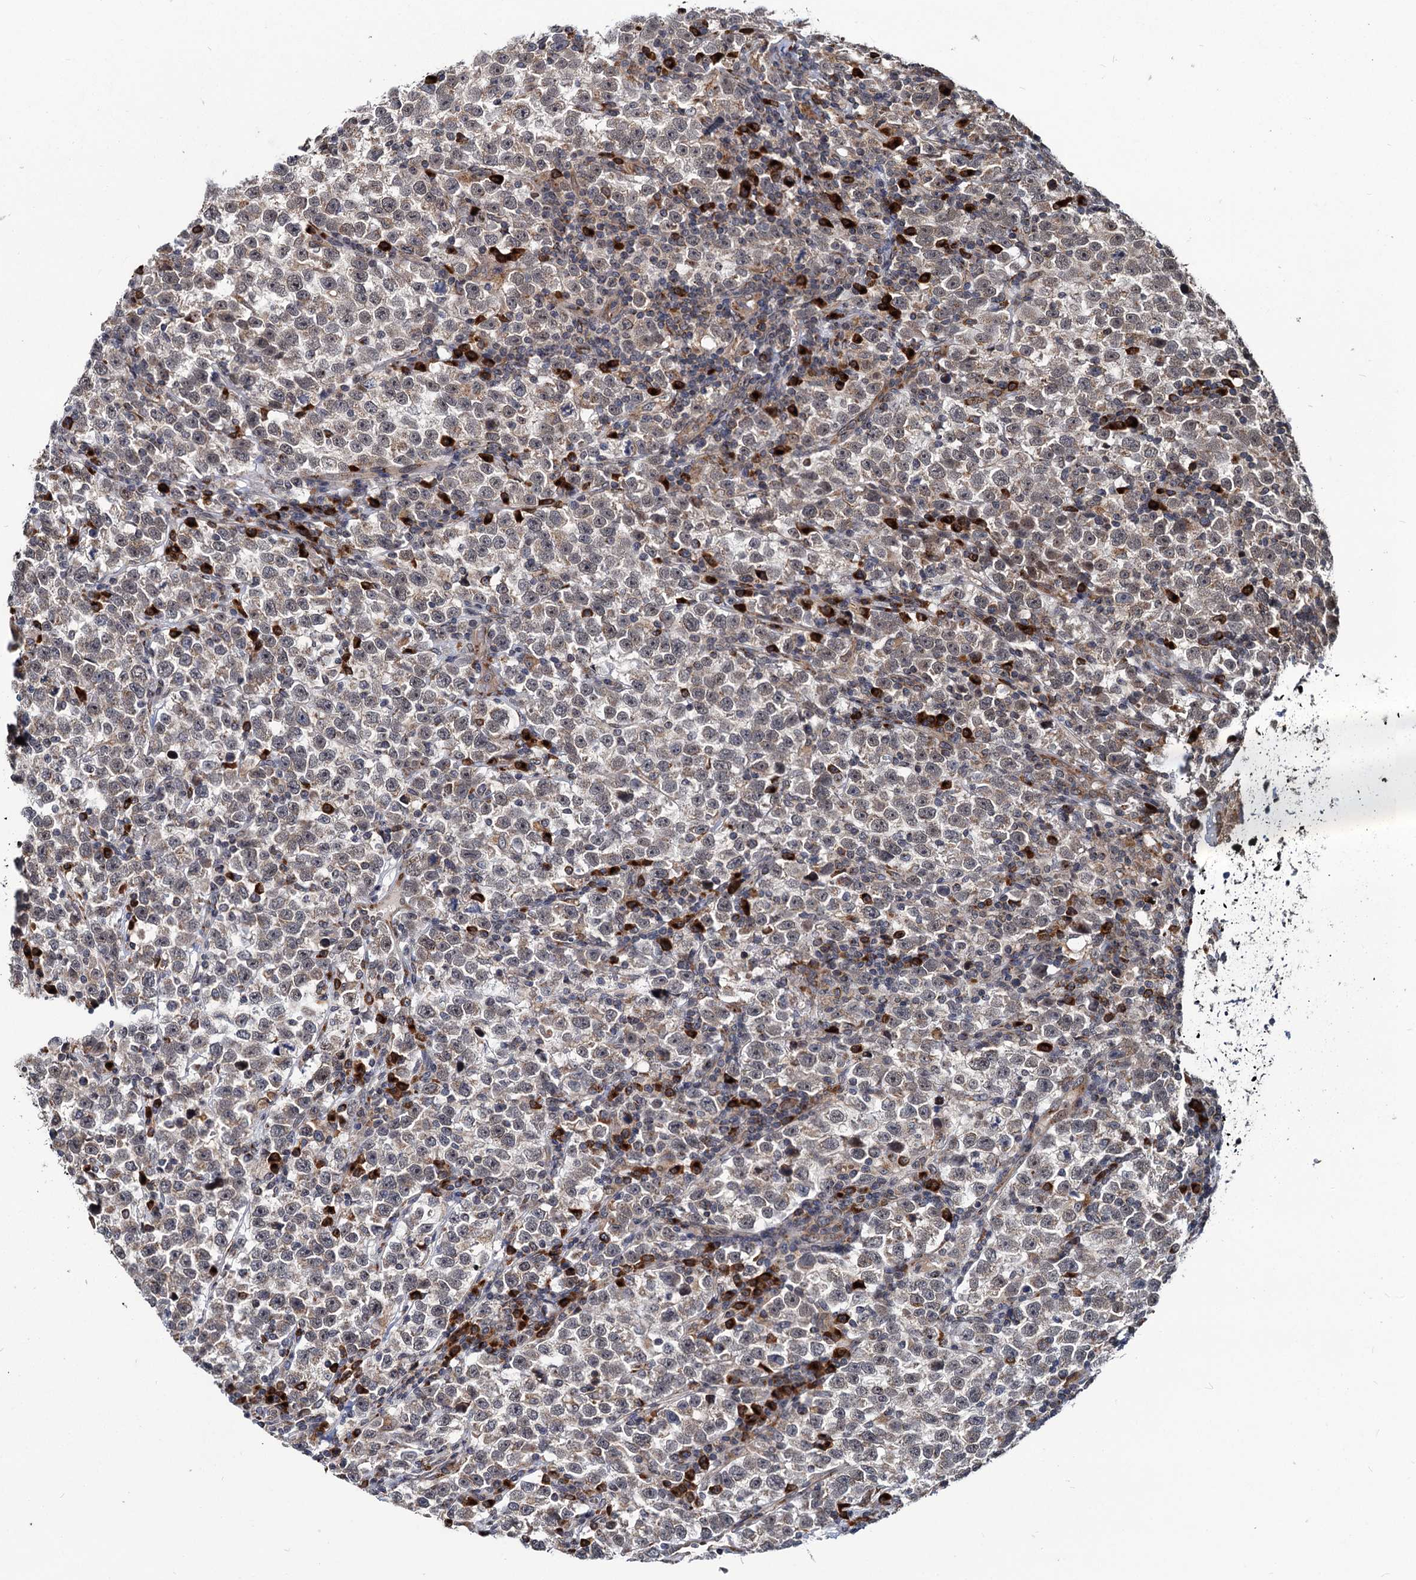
{"staining": {"intensity": "weak", "quantity": "25%-75%", "location": "cytoplasmic/membranous,nuclear"}, "tissue": "testis cancer", "cell_type": "Tumor cells", "image_type": "cancer", "snomed": [{"axis": "morphology", "description": "Normal tissue, NOS"}, {"axis": "morphology", "description": "Seminoma, NOS"}, {"axis": "topography", "description": "Testis"}], "caption": "Brown immunohistochemical staining in testis seminoma exhibits weak cytoplasmic/membranous and nuclear staining in approximately 25%-75% of tumor cells.", "gene": "SAAL1", "patient": {"sex": "male", "age": 43}}